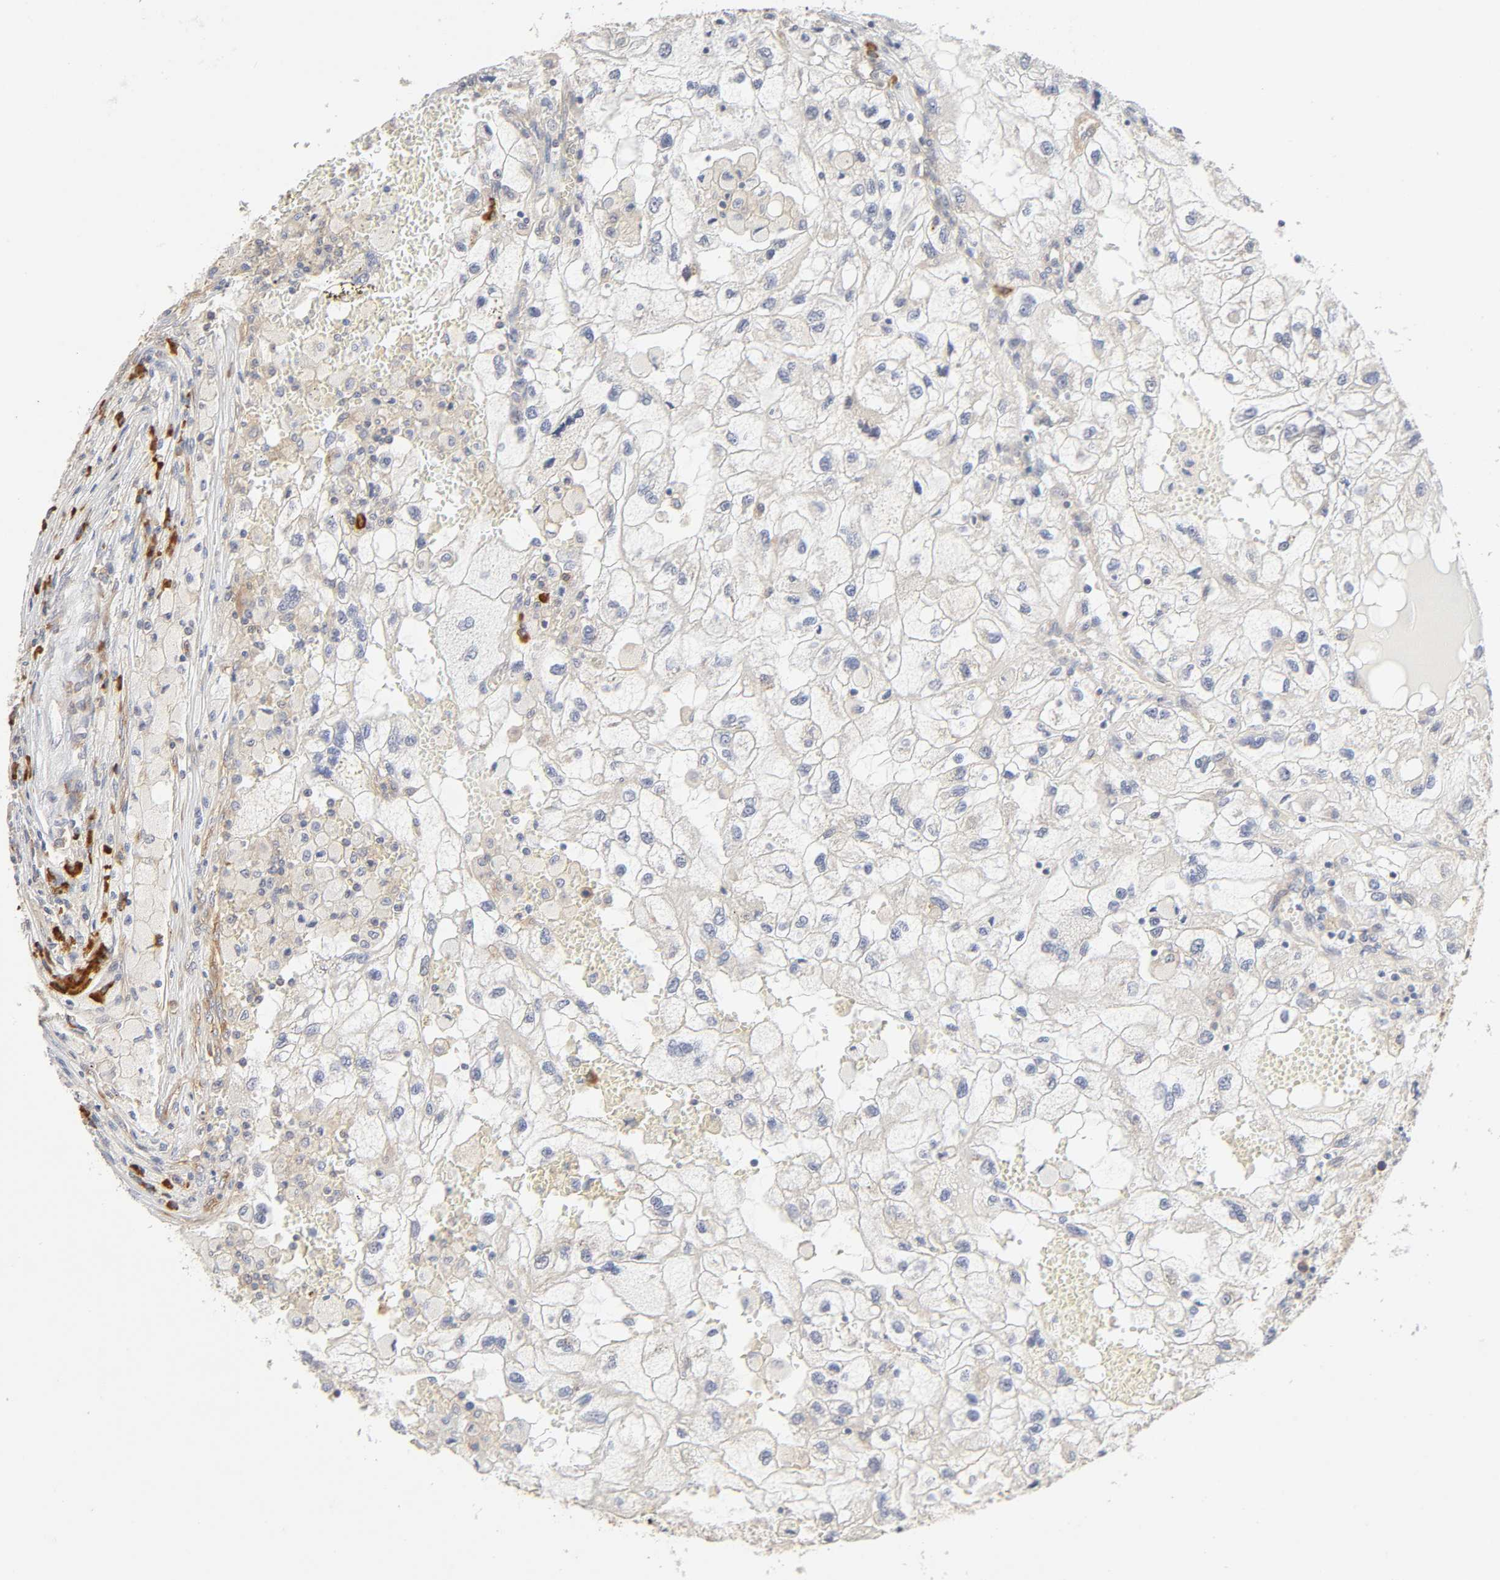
{"staining": {"intensity": "negative", "quantity": "none", "location": "none"}, "tissue": "renal cancer", "cell_type": "Tumor cells", "image_type": "cancer", "snomed": [{"axis": "morphology", "description": "Normal tissue, NOS"}, {"axis": "morphology", "description": "Adenocarcinoma, NOS"}, {"axis": "topography", "description": "Kidney"}], "caption": "IHC image of neoplastic tissue: human renal cancer (adenocarcinoma) stained with DAB (3,3'-diaminobenzidine) demonstrates no significant protein positivity in tumor cells.", "gene": "SCHIP1", "patient": {"sex": "male", "age": 71}}